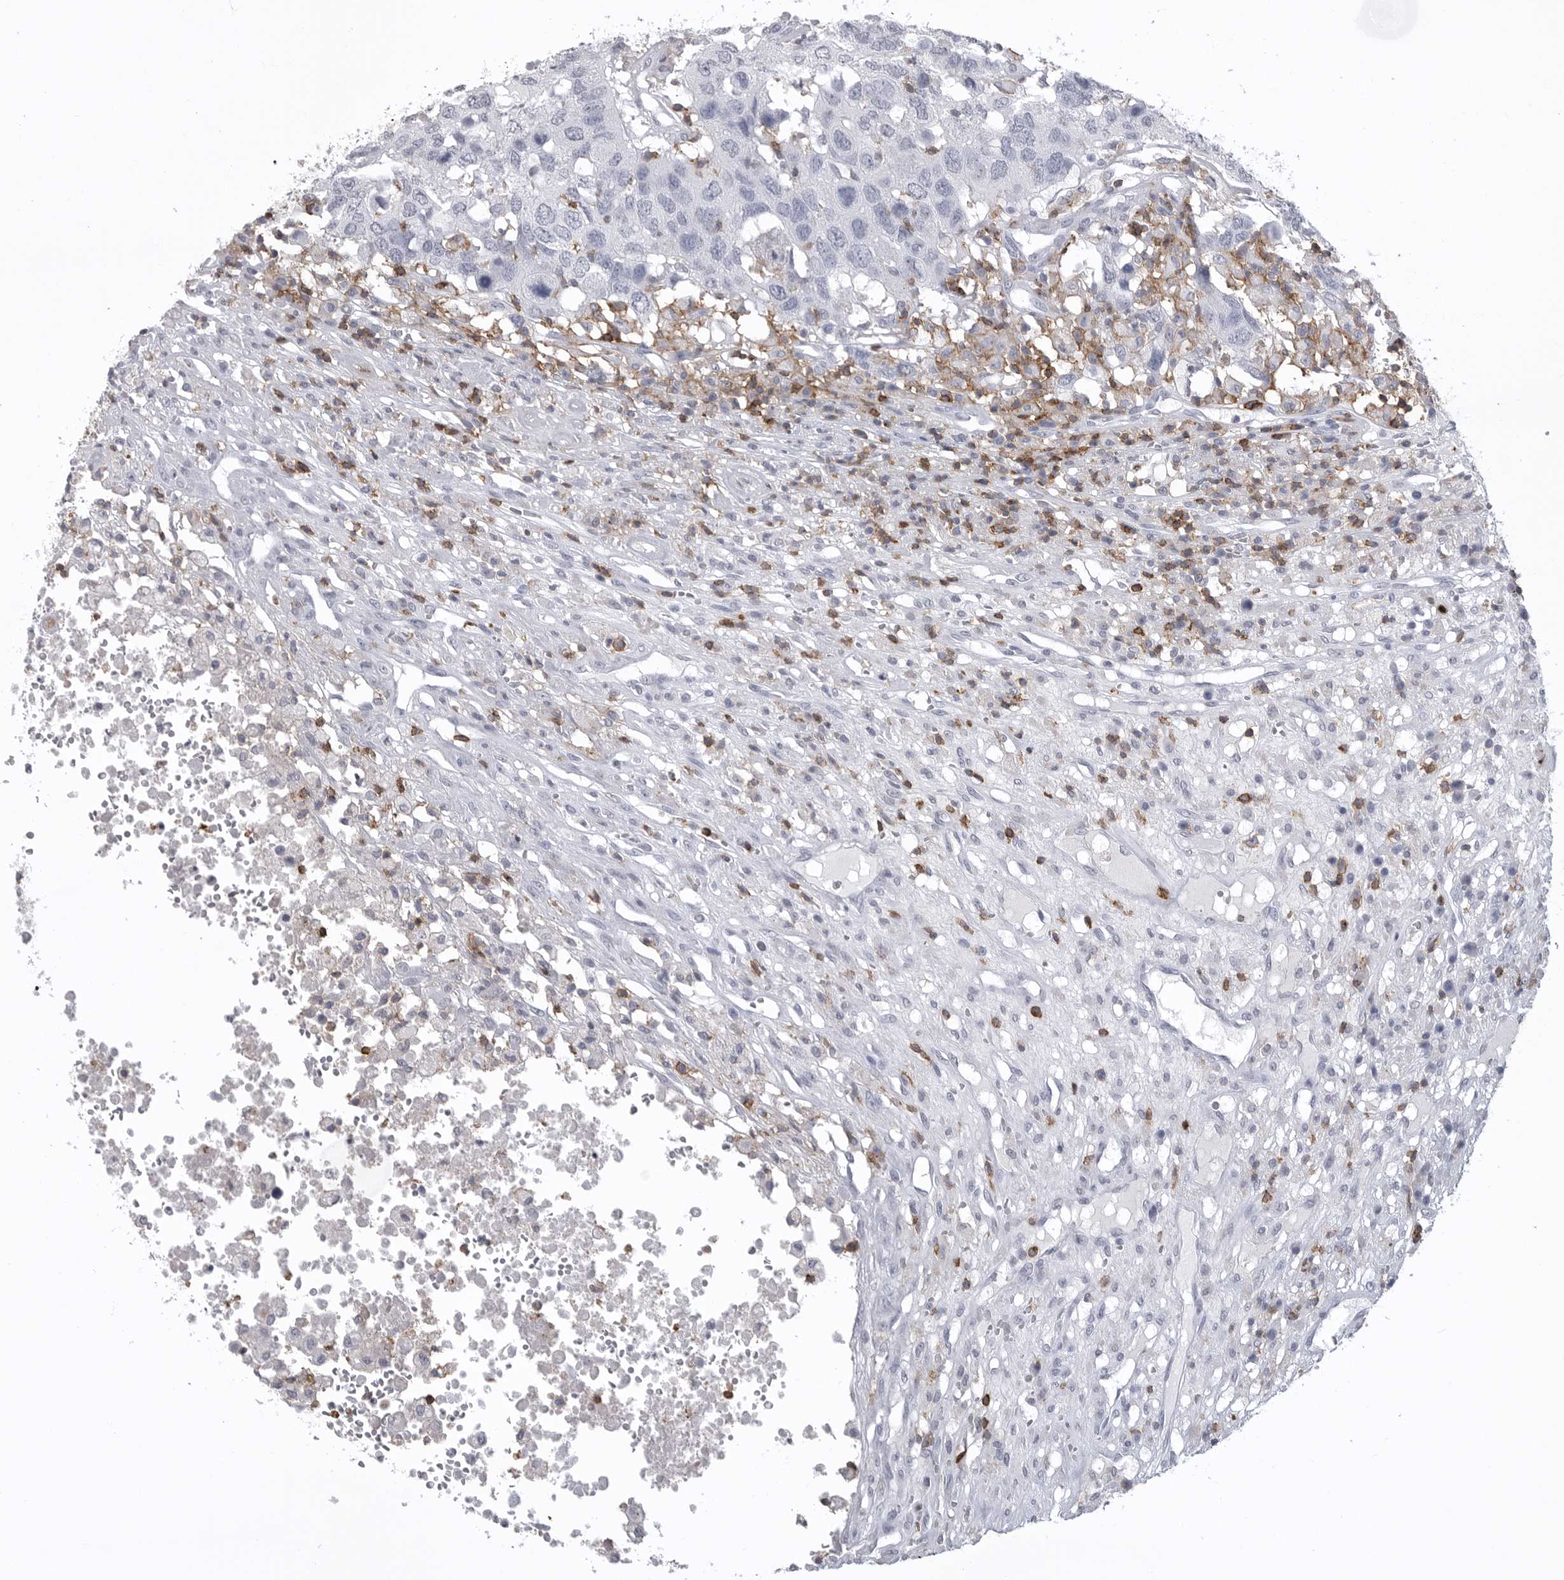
{"staining": {"intensity": "negative", "quantity": "none", "location": "none"}, "tissue": "head and neck cancer", "cell_type": "Tumor cells", "image_type": "cancer", "snomed": [{"axis": "morphology", "description": "Squamous cell carcinoma, NOS"}, {"axis": "topography", "description": "Head-Neck"}], "caption": "DAB (3,3'-diaminobenzidine) immunohistochemical staining of squamous cell carcinoma (head and neck) reveals no significant positivity in tumor cells. (DAB immunohistochemistry, high magnification).", "gene": "ITGAL", "patient": {"sex": "male", "age": 66}}